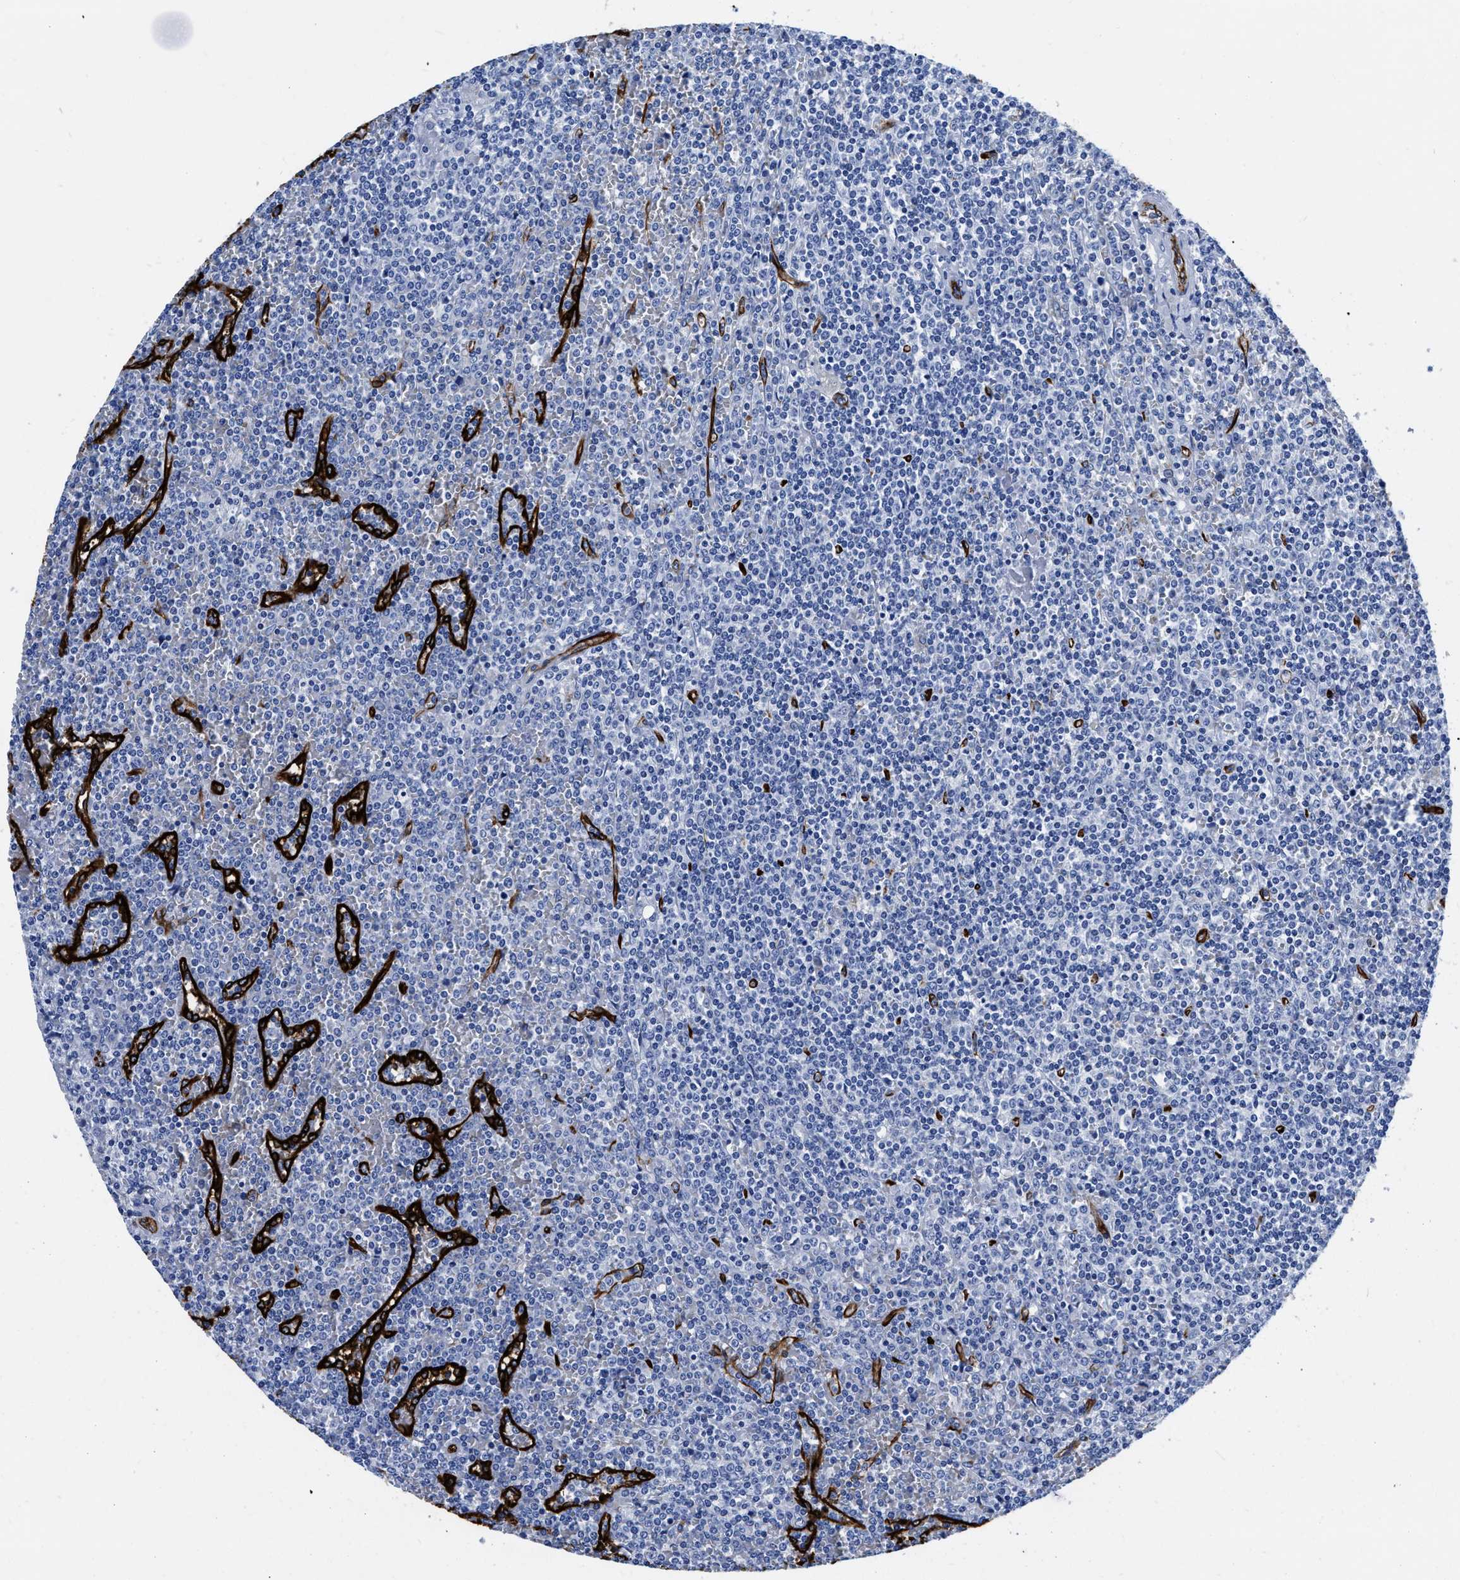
{"staining": {"intensity": "negative", "quantity": "none", "location": "none"}, "tissue": "lymphoma", "cell_type": "Tumor cells", "image_type": "cancer", "snomed": [{"axis": "morphology", "description": "Malignant lymphoma, non-Hodgkin's type, Low grade"}, {"axis": "topography", "description": "Spleen"}], "caption": "Malignant lymphoma, non-Hodgkin's type (low-grade) was stained to show a protein in brown. There is no significant positivity in tumor cells. The staining is performed using DAB (3,3'-diaminobenzidine) brown chromogen with nuclei counter-stained in using hematoxylin.", "gene": "TVP23B", "patient": {"sex": "female", "age": 19}}